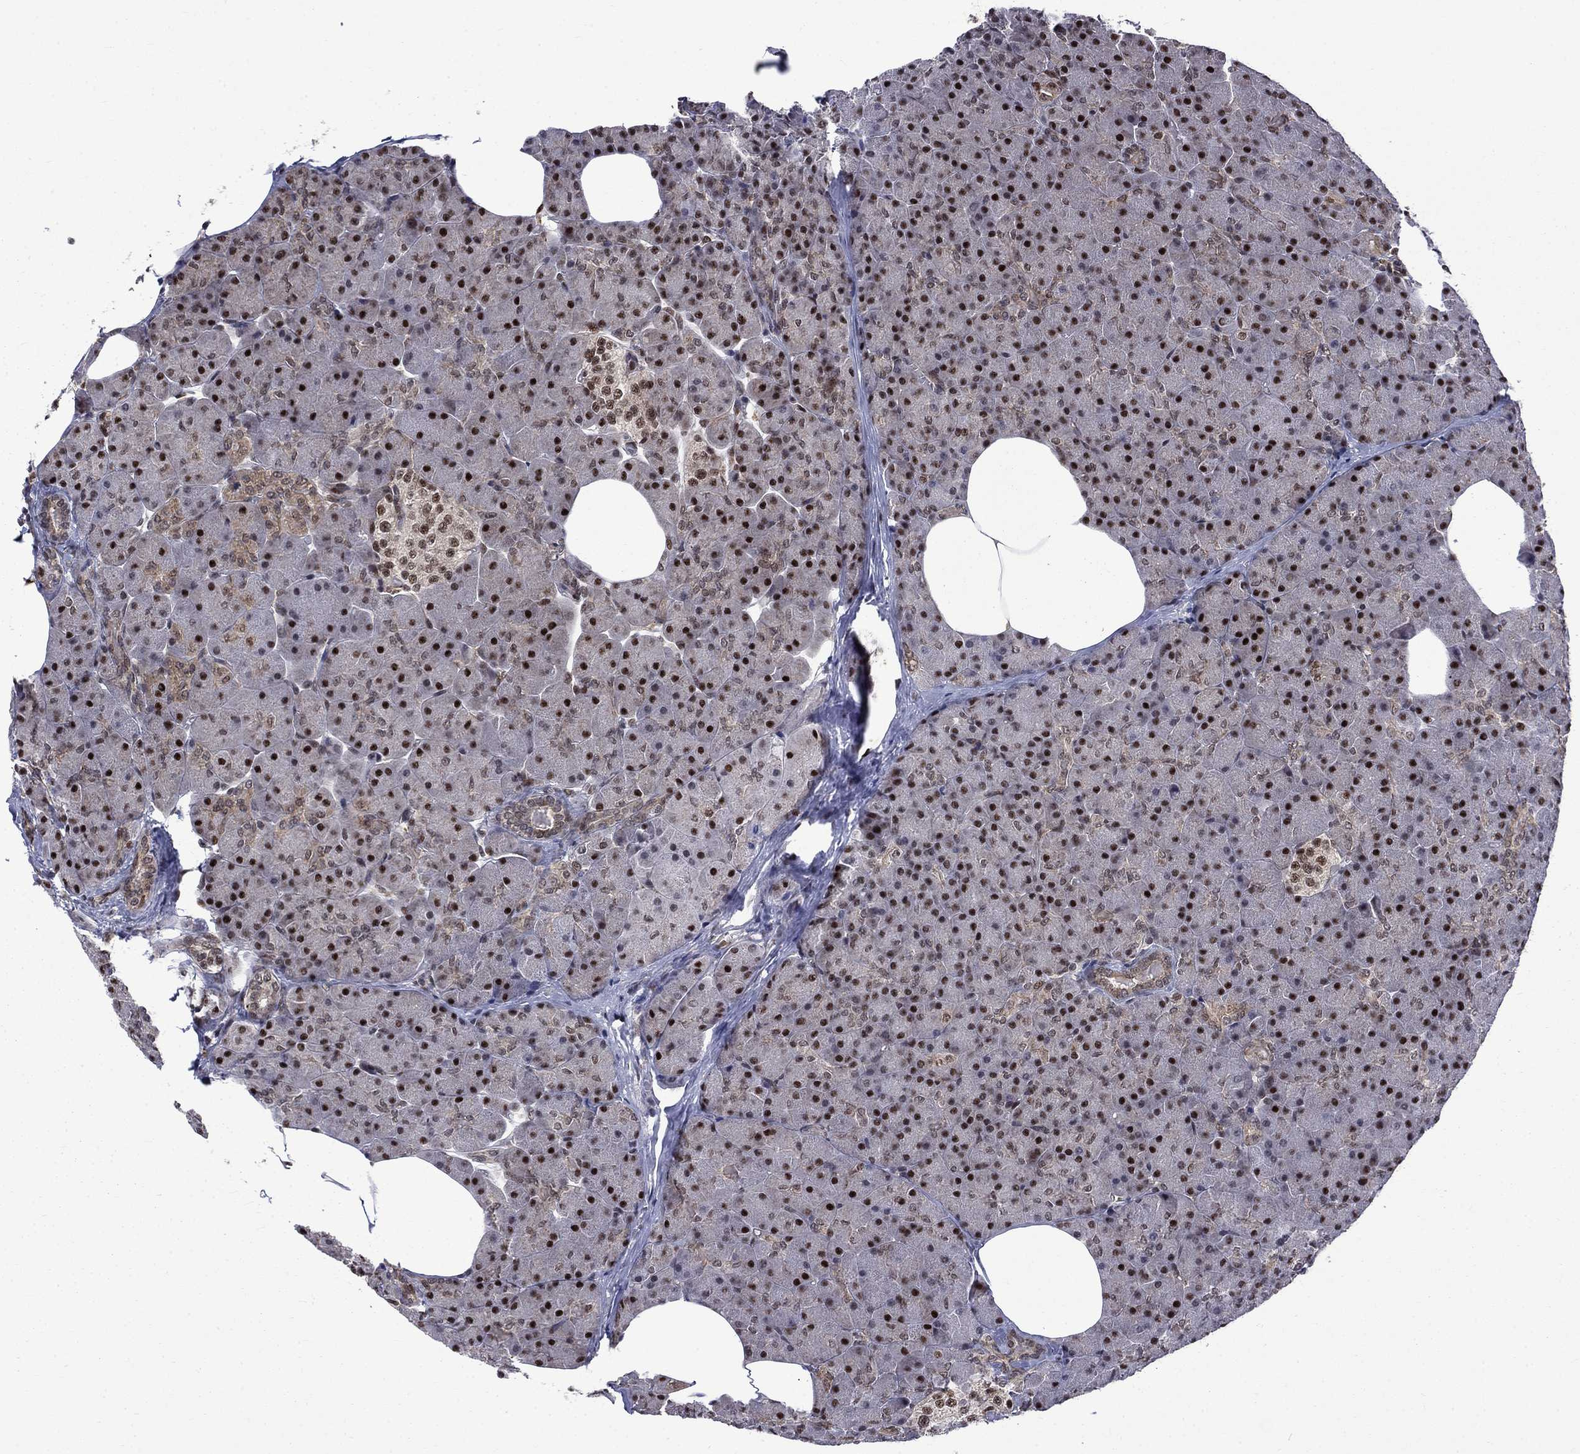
{"staining": {"intensity": "strong", "quantity": ">75%", "location": "nuclear"}, "tissue": "pancreas", "cell_type": "Exocrine glandular cells", "image_type": "normal", "snomed": [{"axis": "morphology", "description": "Normal tissue, NOS"}, {"axis": "topography", "description": "Pancreas"}], "caption": "Exocrine glandular cells show strong nuclear positivity in about >75% of cells in unremarkable pancreas. (brown staining indicates protein expression, while blue staining denotes nuclei).", "gene": "KPNA3", "patient": {"sex": "female", "age": 45}}